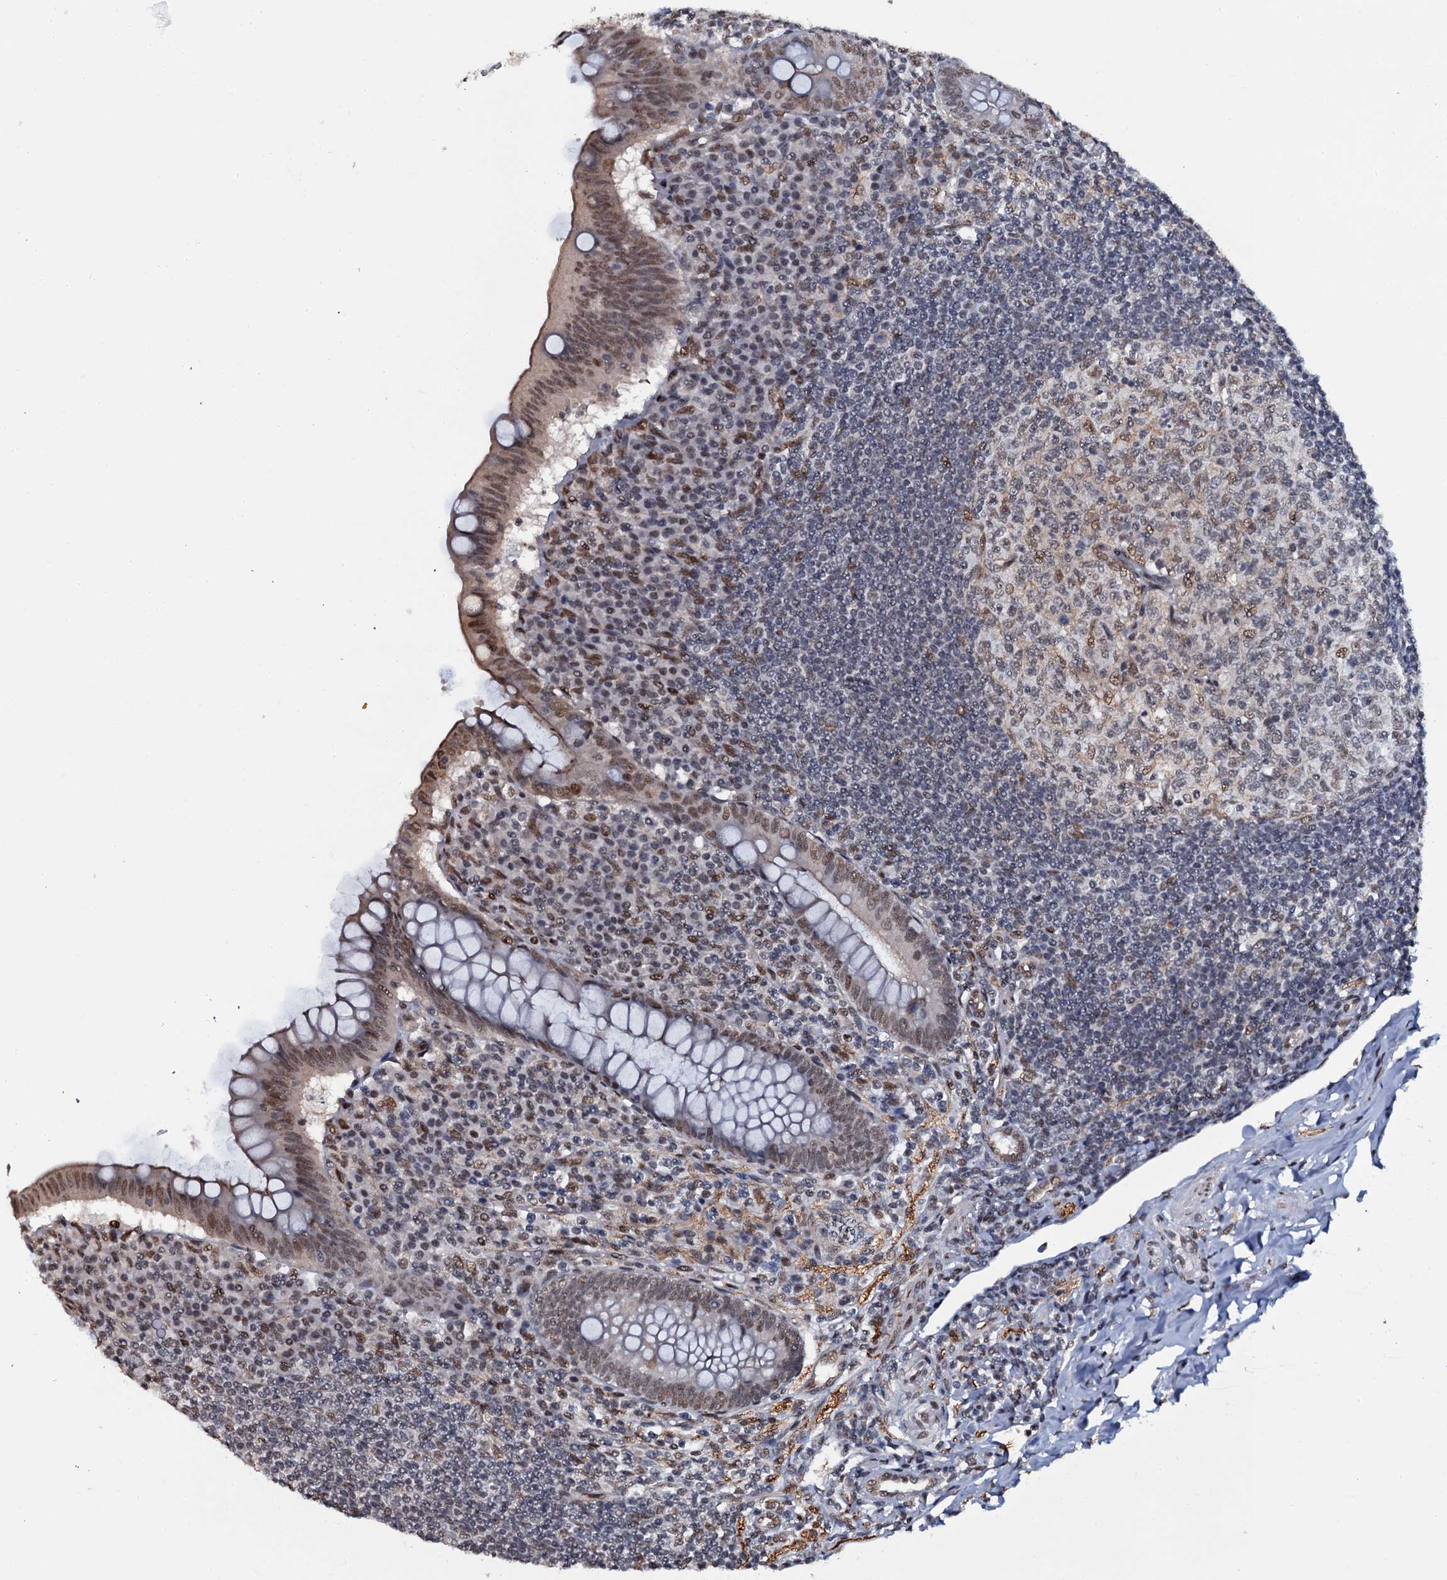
{"staining": {"intensity": "moderate", "quantity": "25%-75%", "location": "cytoplasmic/membranous,nuclear"}, "tissue": "appendix", "cell_type": "Glandular cells", "image_type": "normal", "snomed": [{"axis": "morphology", "description": "Normal tissue, NOS"}, {"axis": "topography", "description": "Appendix"}], "caption": "Immunohistochemistry micrograph of normal appendix: appendix stained using immunohistochemistry reveals medium levels of moderate protein expression localized specifically in the cytoplasmic/membranous,nuclear of glandular cells, appearing as a cytoplasmic/membranous,nuclear brown color.", "gene": "SH2D4B", "patient": {"sex": "female", "age": 33}}